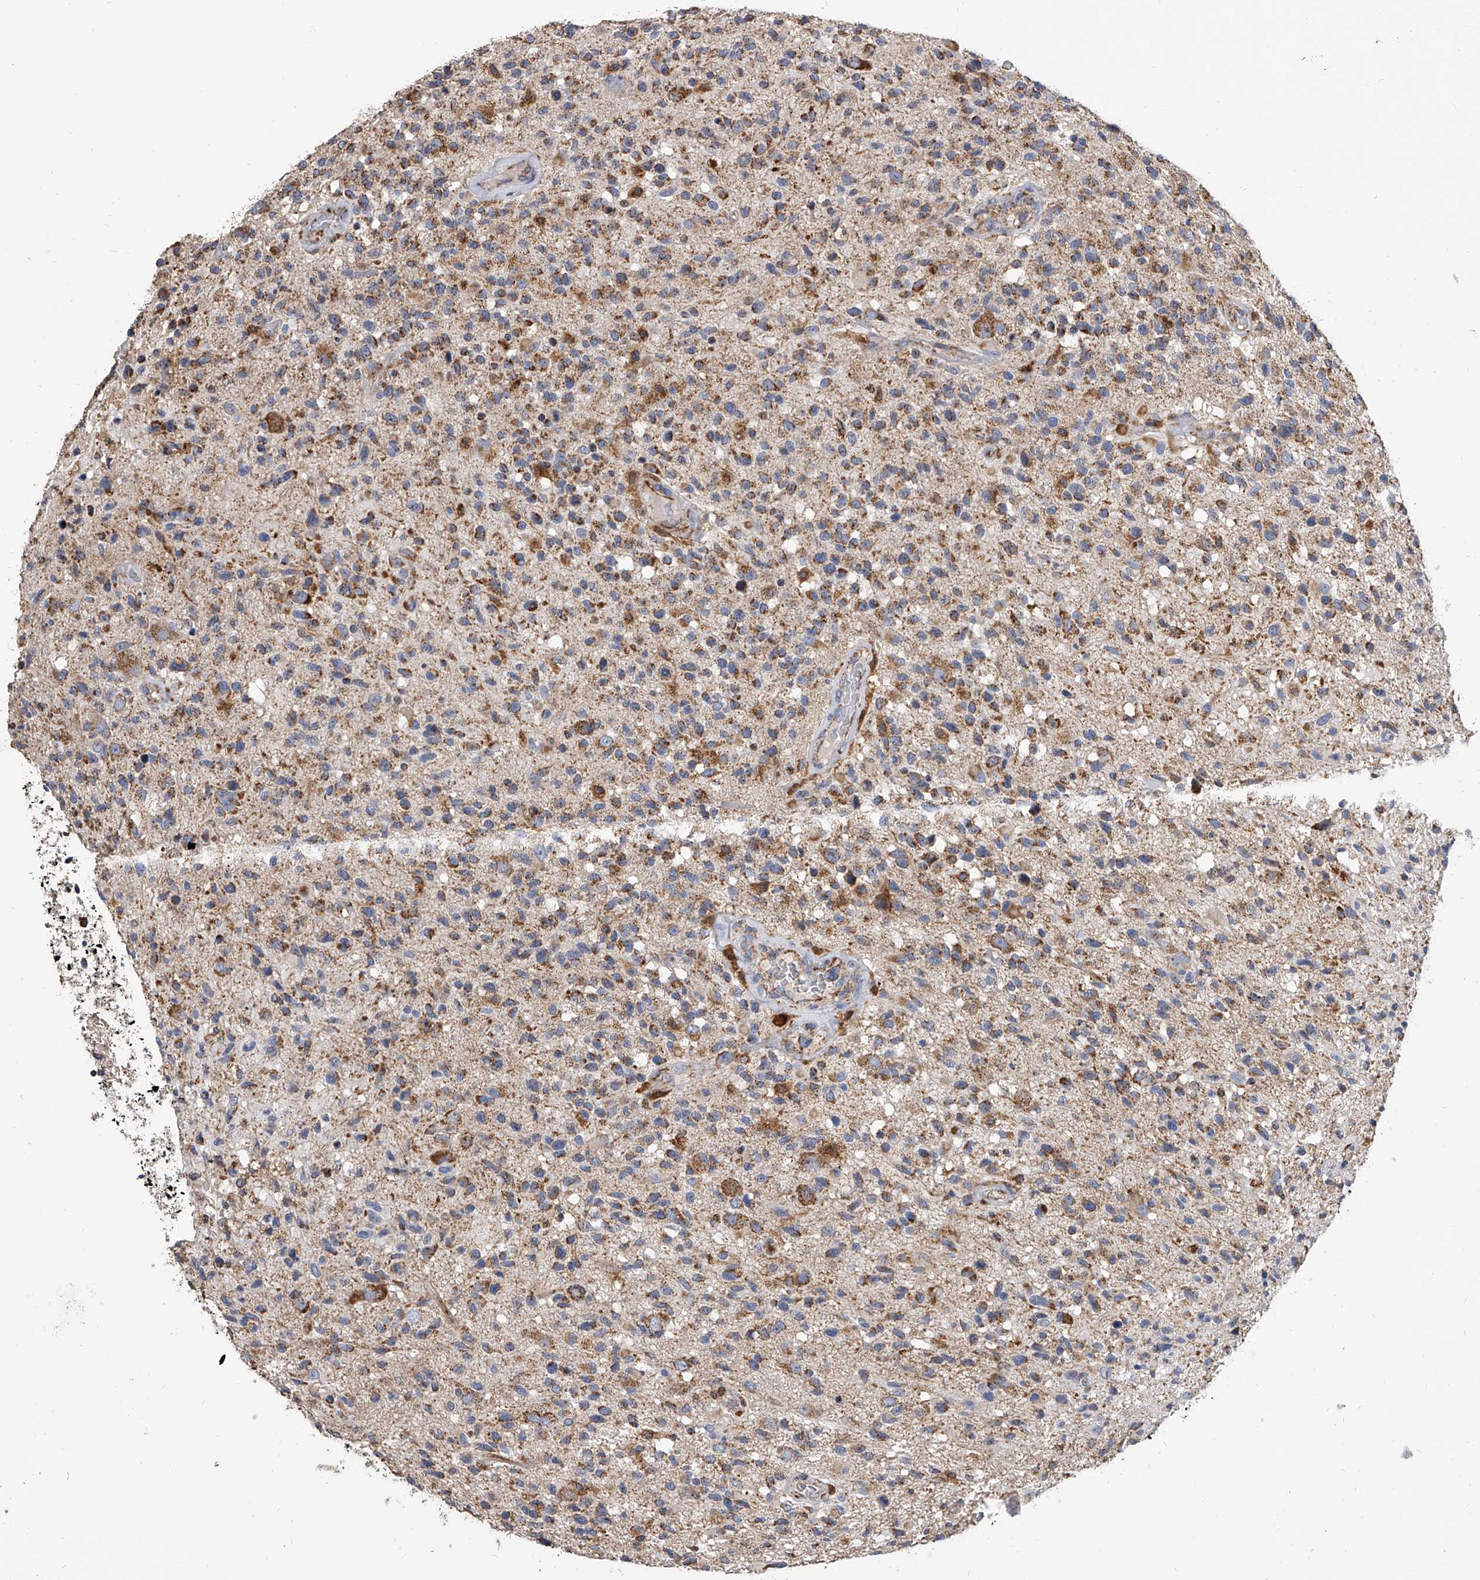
{"staining": {"intensity": "moderate", "quantity": "25%-75%", "location": "cytoplasmic/membranous"}, "tissue": "glioma", "cell_type": "Tumor cells", "image_type": "cancer", "snomed": [{"axis": "morphology", "description": "Glioma, malignant, High grade"}, {"axis": "morphology", "description": "Glioblastoma, NOS"}, {"axis": "topography", "description": "Brain"}], "caption": "Brown immunohistochemical staining in human glioma displays moderate cytoplasmic/membranous positivity in about 25%-75% of tumor cells. (brown staining indicates protein expression, while blue staining denotes nuclei).", "gene": "MRPL28", "patient": {"sex": "male", "age": 60}}